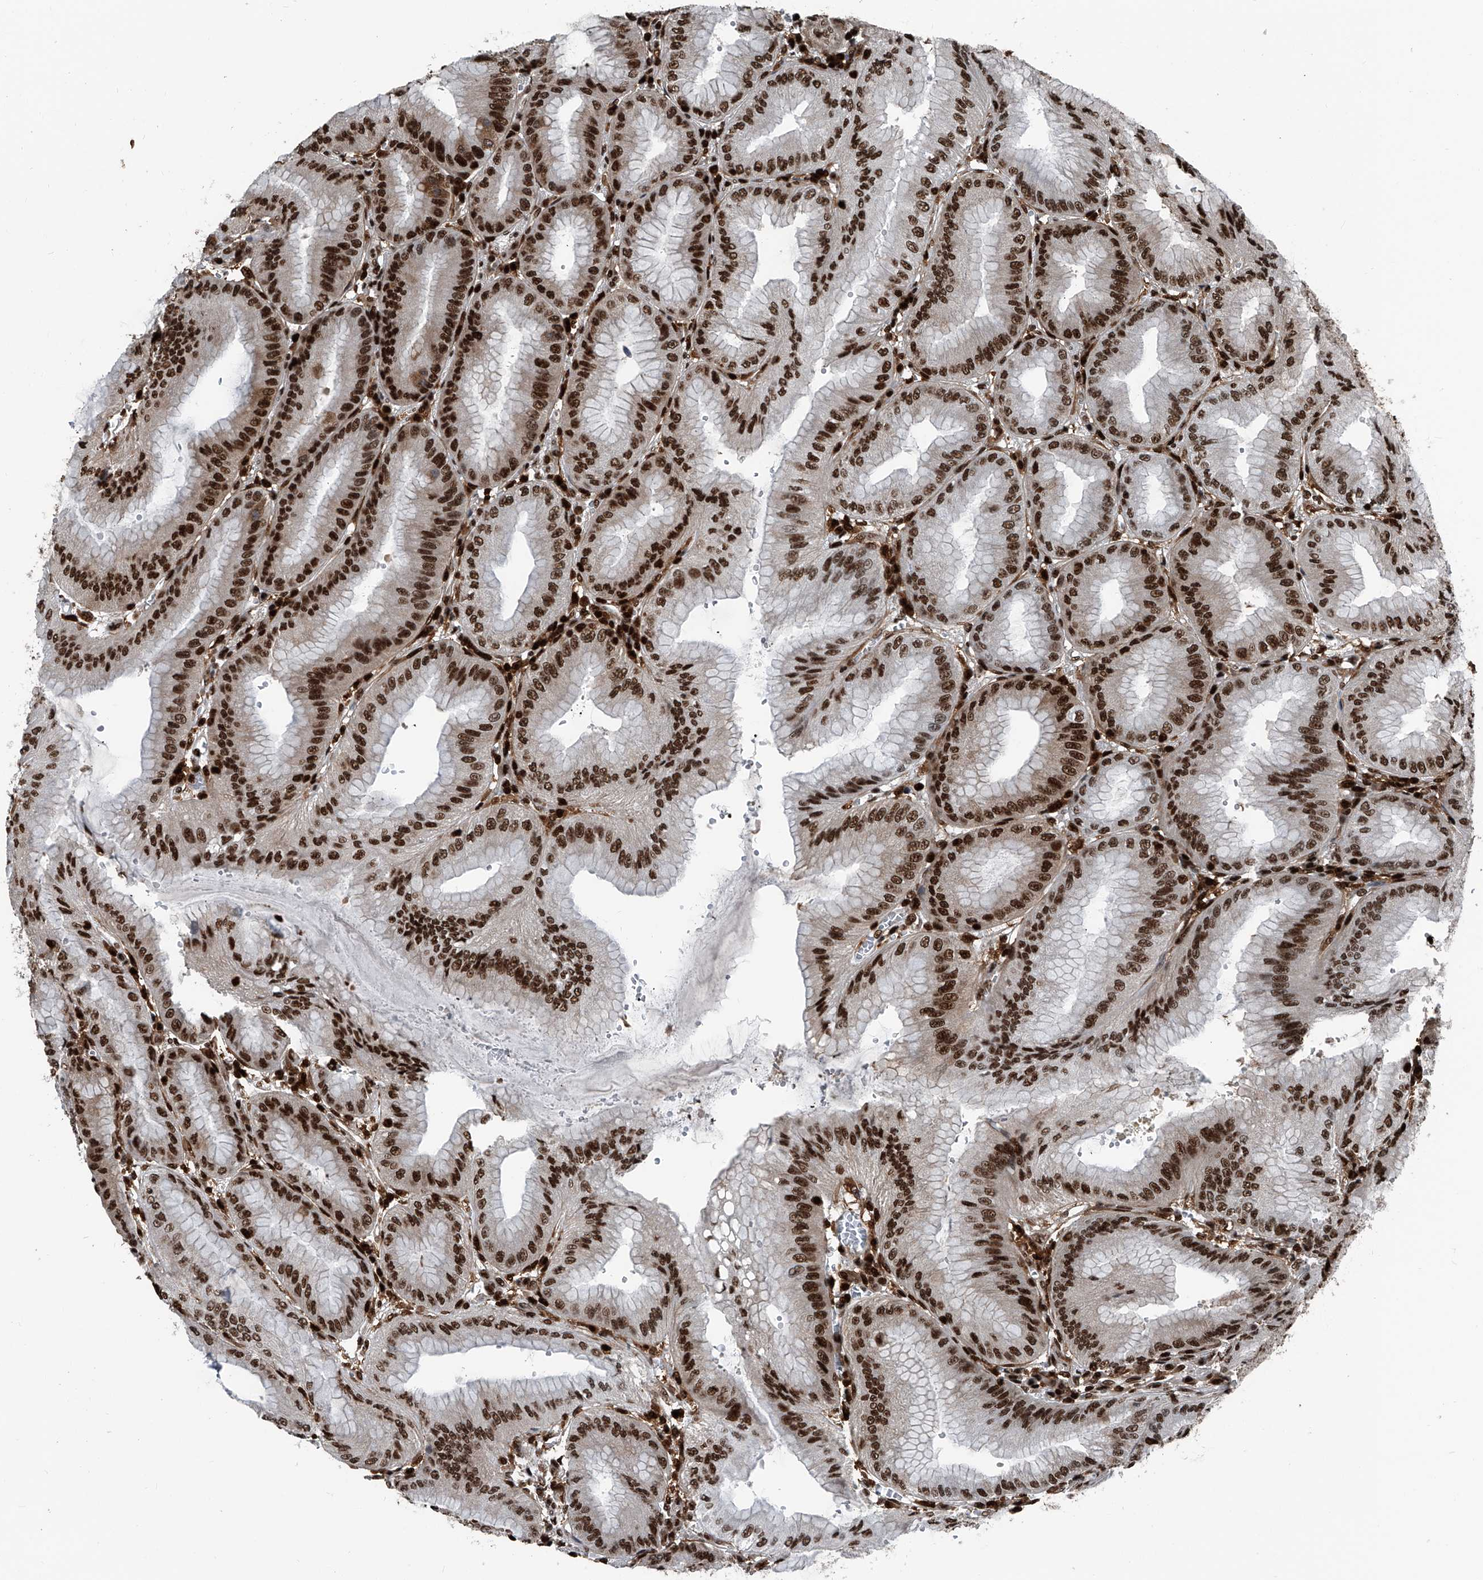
{"staining": {"intensity": "strong", "quantity": ">75%", "location": "nuclear"}, "tissue": "stomach", "cell_type": "Glandular cells", "image_type": "normal", "snomed": [{"axis": "morphology", "description": "Normal tissue, NOS"}, {"axis": "topography", "description": "Stomach, lower"}], "caption": "An immunohistochemistry histopathology image of unremarkable tissue is shown. Protein staining in brown shows strong nuclear positivity in stomach within glandular cells. (brown staining indicates protein expression, while blue staining denotes nuclei).", "gene": "FKBP5", "patient": {"sex": "male", "age": 71}}